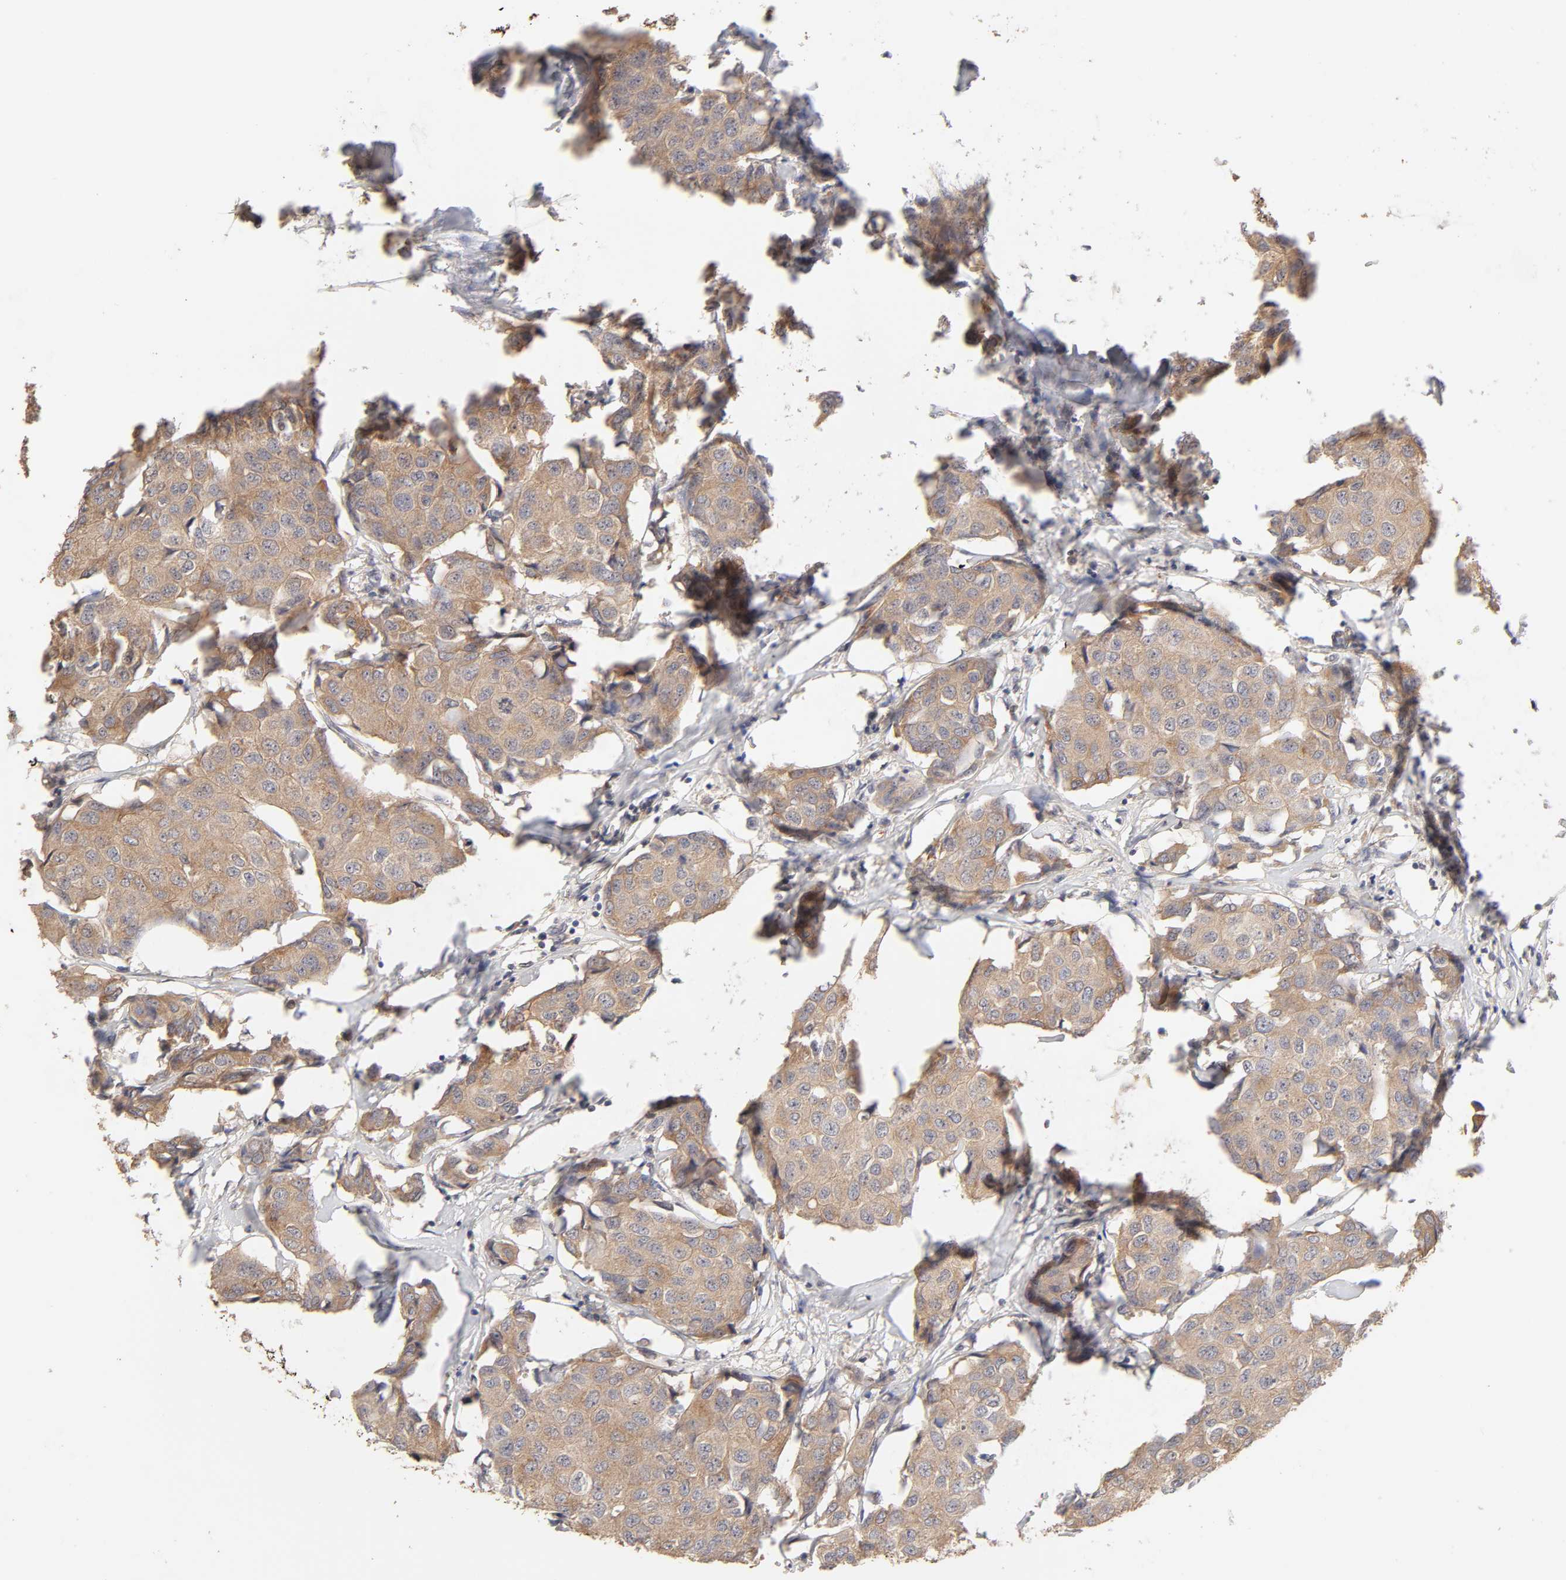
{"staining": {"intensity": "moderate", "quantity": ">75%", "location": "cytoplasmic/membranous"}, "tissue": "breast cancer", "cell_type": "Tumor cells", "image_type": "cancer", "snomed": [{"axis": "morphology", "description": "Duct carcinoma"}, {"axis": "topography", "description": "Breast"}], "caption": "About >75% of tumor cells in breast cancer exhibit moderate cytoplasmic/membranous protein positivity as visualized by brown immunohistochemical staining.", "gene": "AP1G2", "patient": {"sex": "female", "age": 80}}